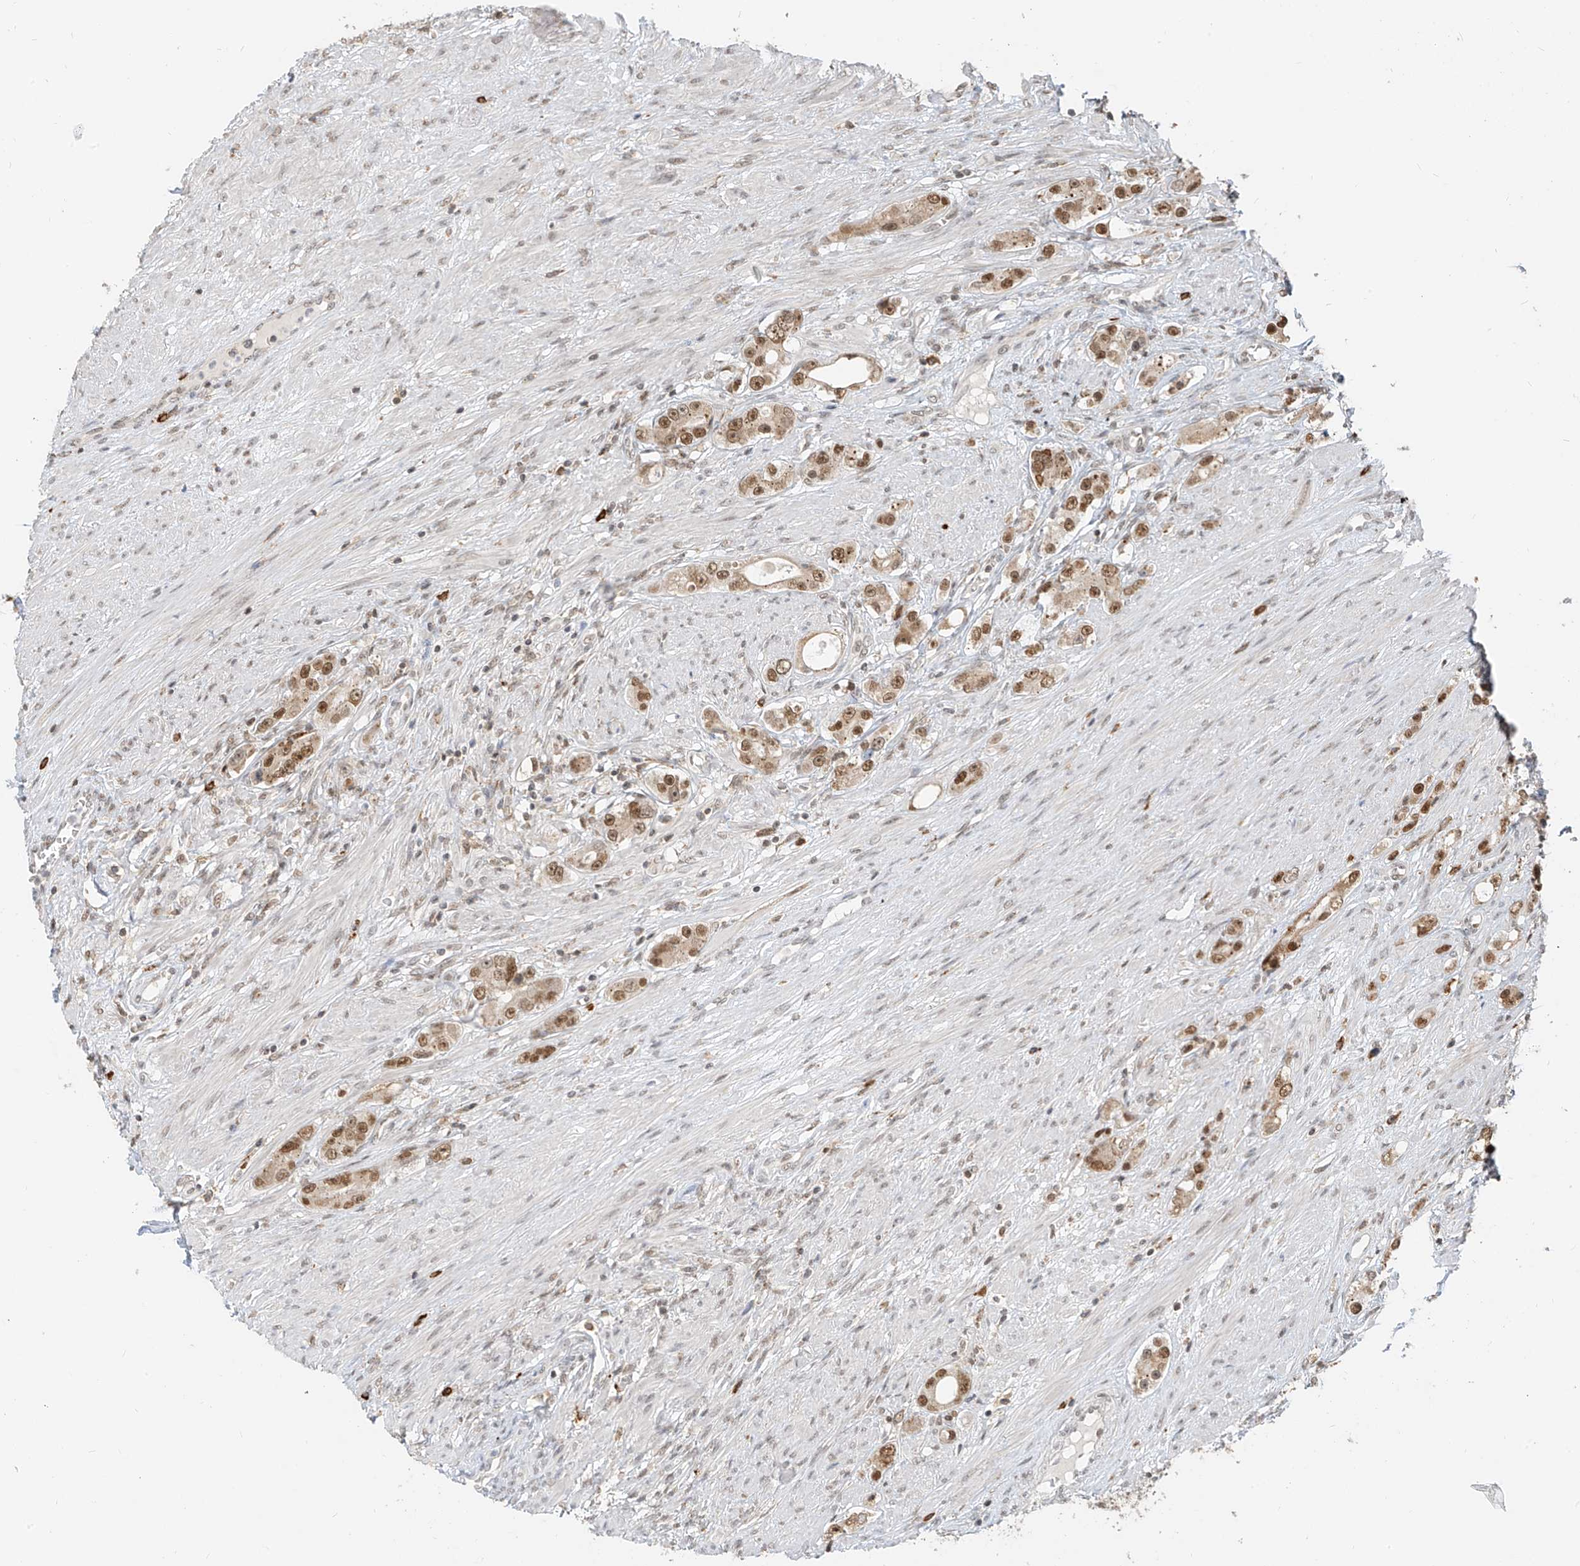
{"staining": {"intensity": "moderate", "quantity": ">75%", "location": "nuclear"}, "tissue": "prostate cancer", "cell_type": "Tumor cells", "image_type": "cancer", "snomed": [{"axis": "morphology", "description": "Adenocarcinoma, High grade"}, {"axis": "topography", "description": "Prostate"}], "caption": "Immunohistochemical staining of human high-grade adenocarcinoma (prostate) demonstrates medium levels of moderate nuclear staining in about >75% of tumor cells.", "gene": "ZMYM2", "patient": {"sex": "male", "age": 63}}